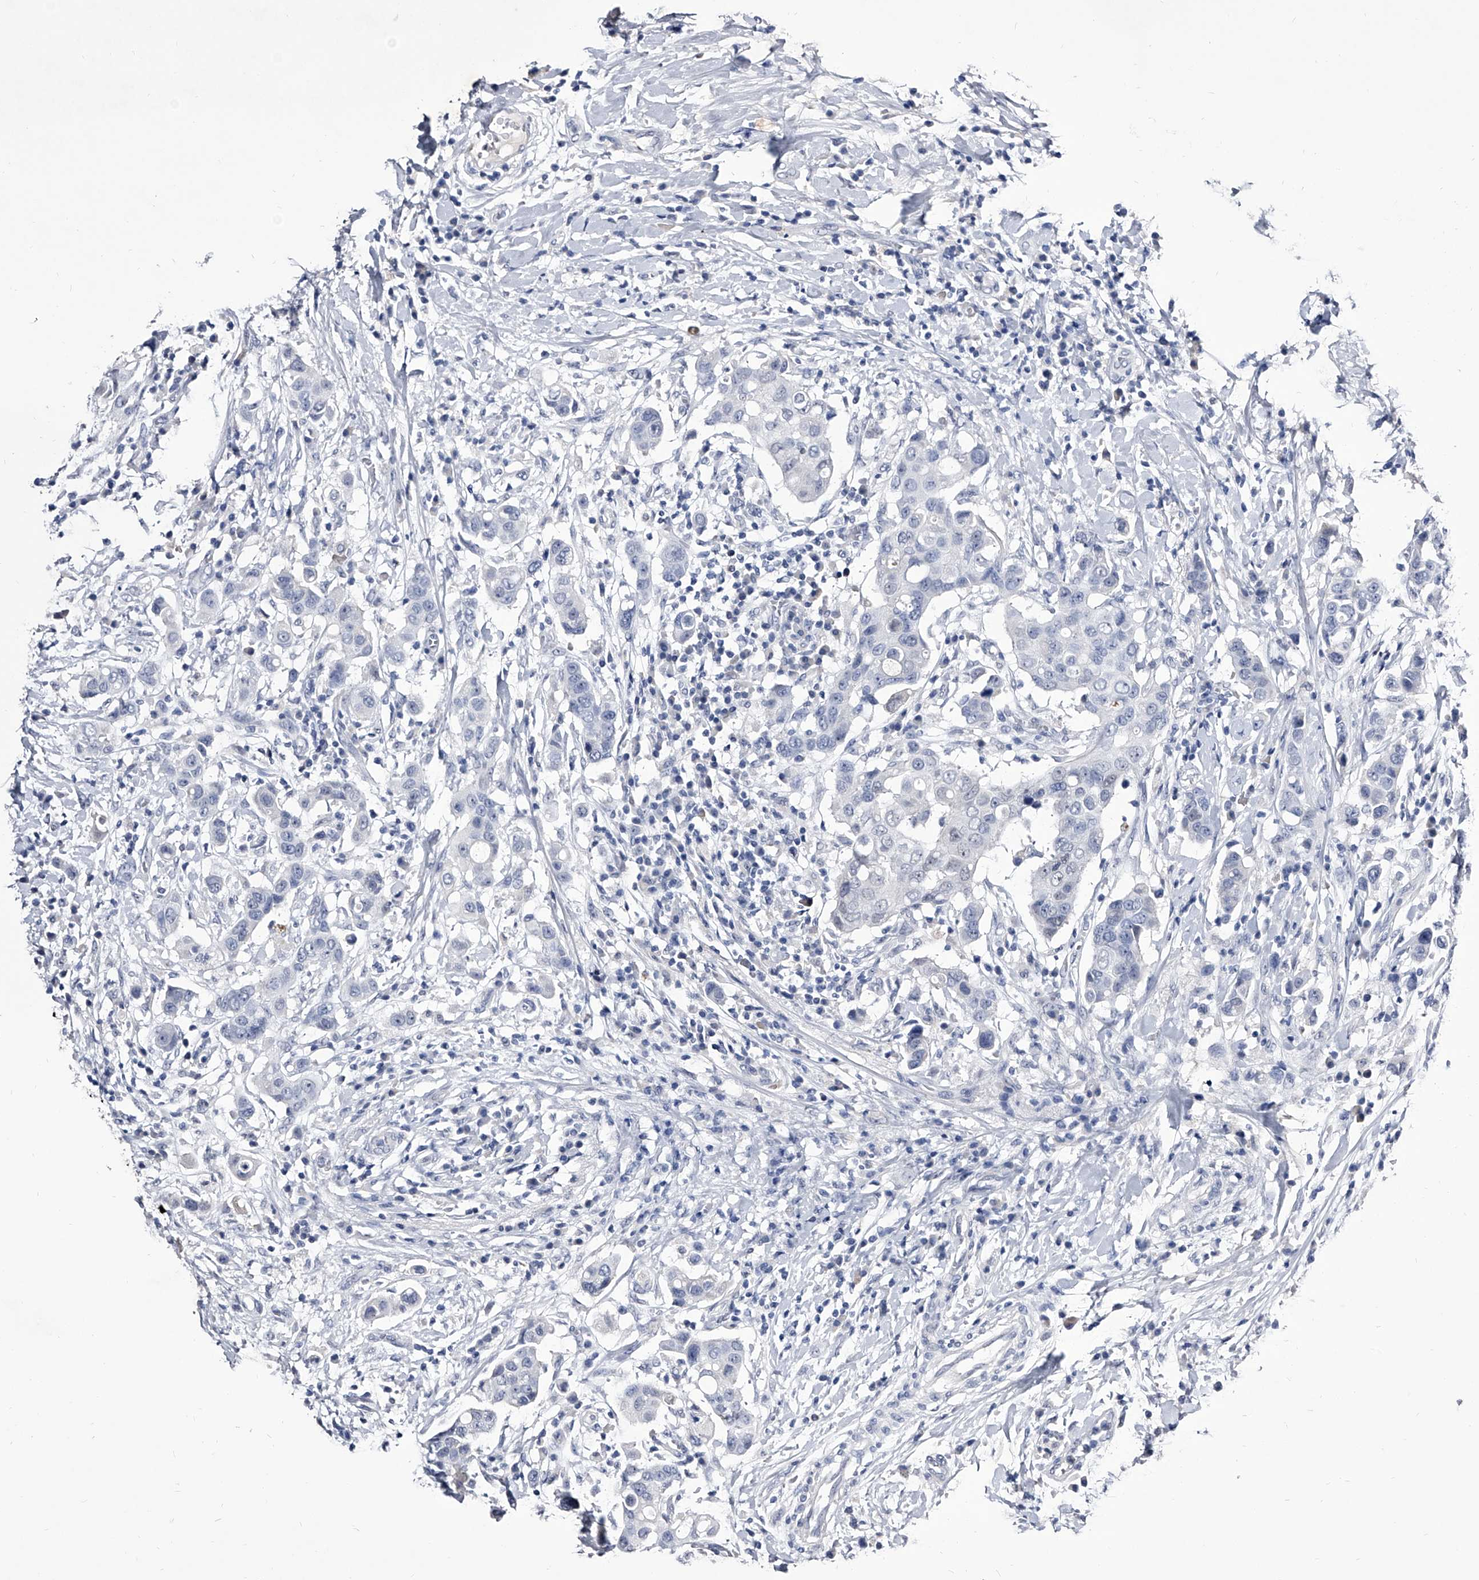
{"staining": {"intensity": "negative", "quantity": "none", "location": "none"}, "tissue": "breast cancer", "cell_type": "Tumor cells", "image_type": "cancer", "snomed": [{"axis": "morphology", "description": "Duct carcinoma"}, {"axis": "topography", "description": "Breast"}], "caption": "High magnification brightfield microscopy of intraductal carcinoma (breast) stained with DAB (3,3'-diaminobenzidine) (brown) and counterstained with hematoxylin (blue): tumor cells show no significant staining.", "gene": "CRISP2", "patient": {"sex": "female", "age": 27}}